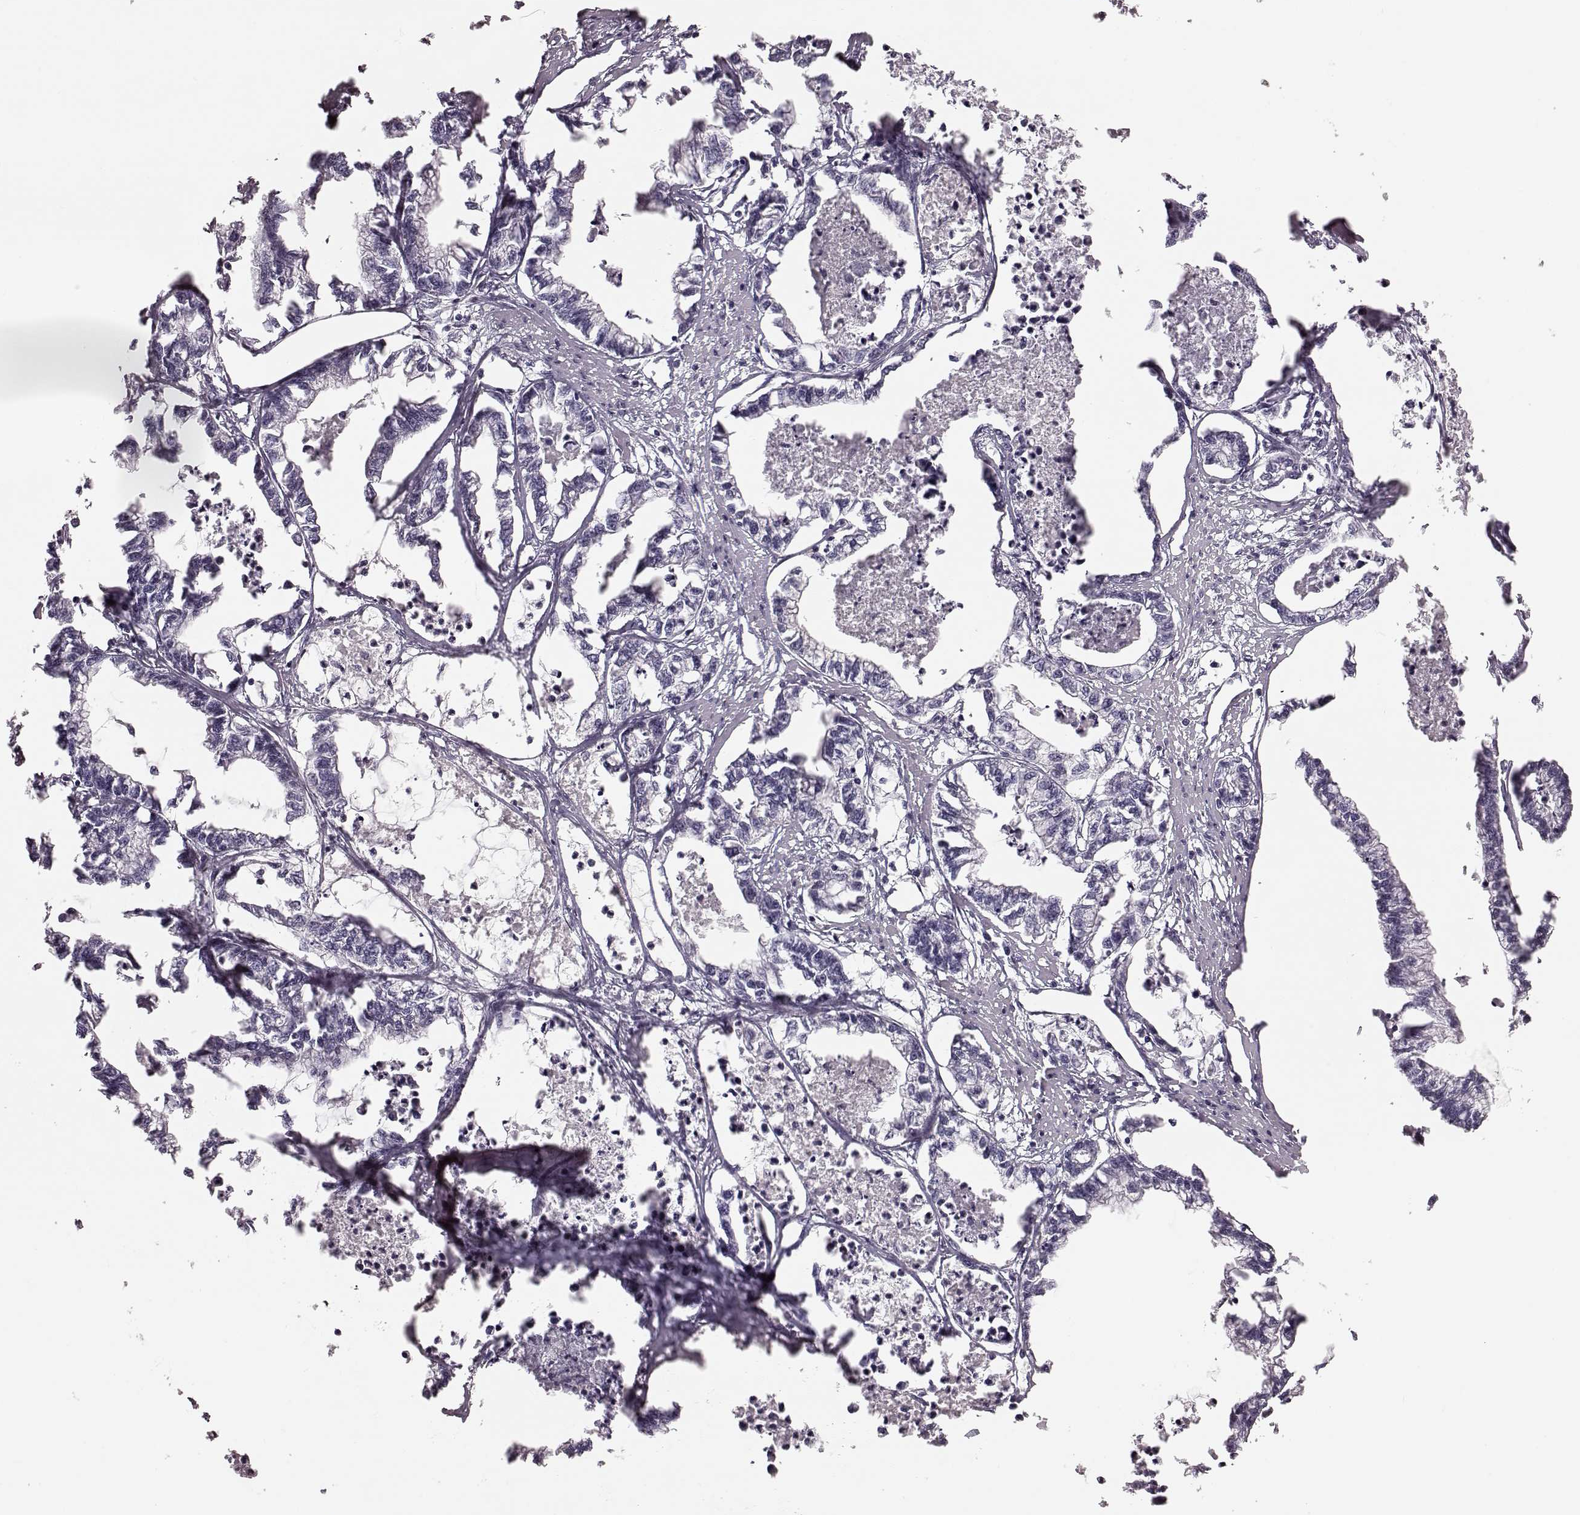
{"staining": {"intensity": "negative", "quantity": "none", "location": "none"}, "tissue": "stomach cancer", "cell_type": "Tumor cells", "image_type": "cancer", "snomed": [{"axis": "morphology", "description": "Adenocarcinoma, NOS"}, {"axis": "topography", "description": "Stomach"}], "caption": "Human stomach adenocarcinoma stained for a protein using IHC shows no expression in tumor cells.", "gene": "ZNF433", "patient": {"sex": "male", "age": 83}}